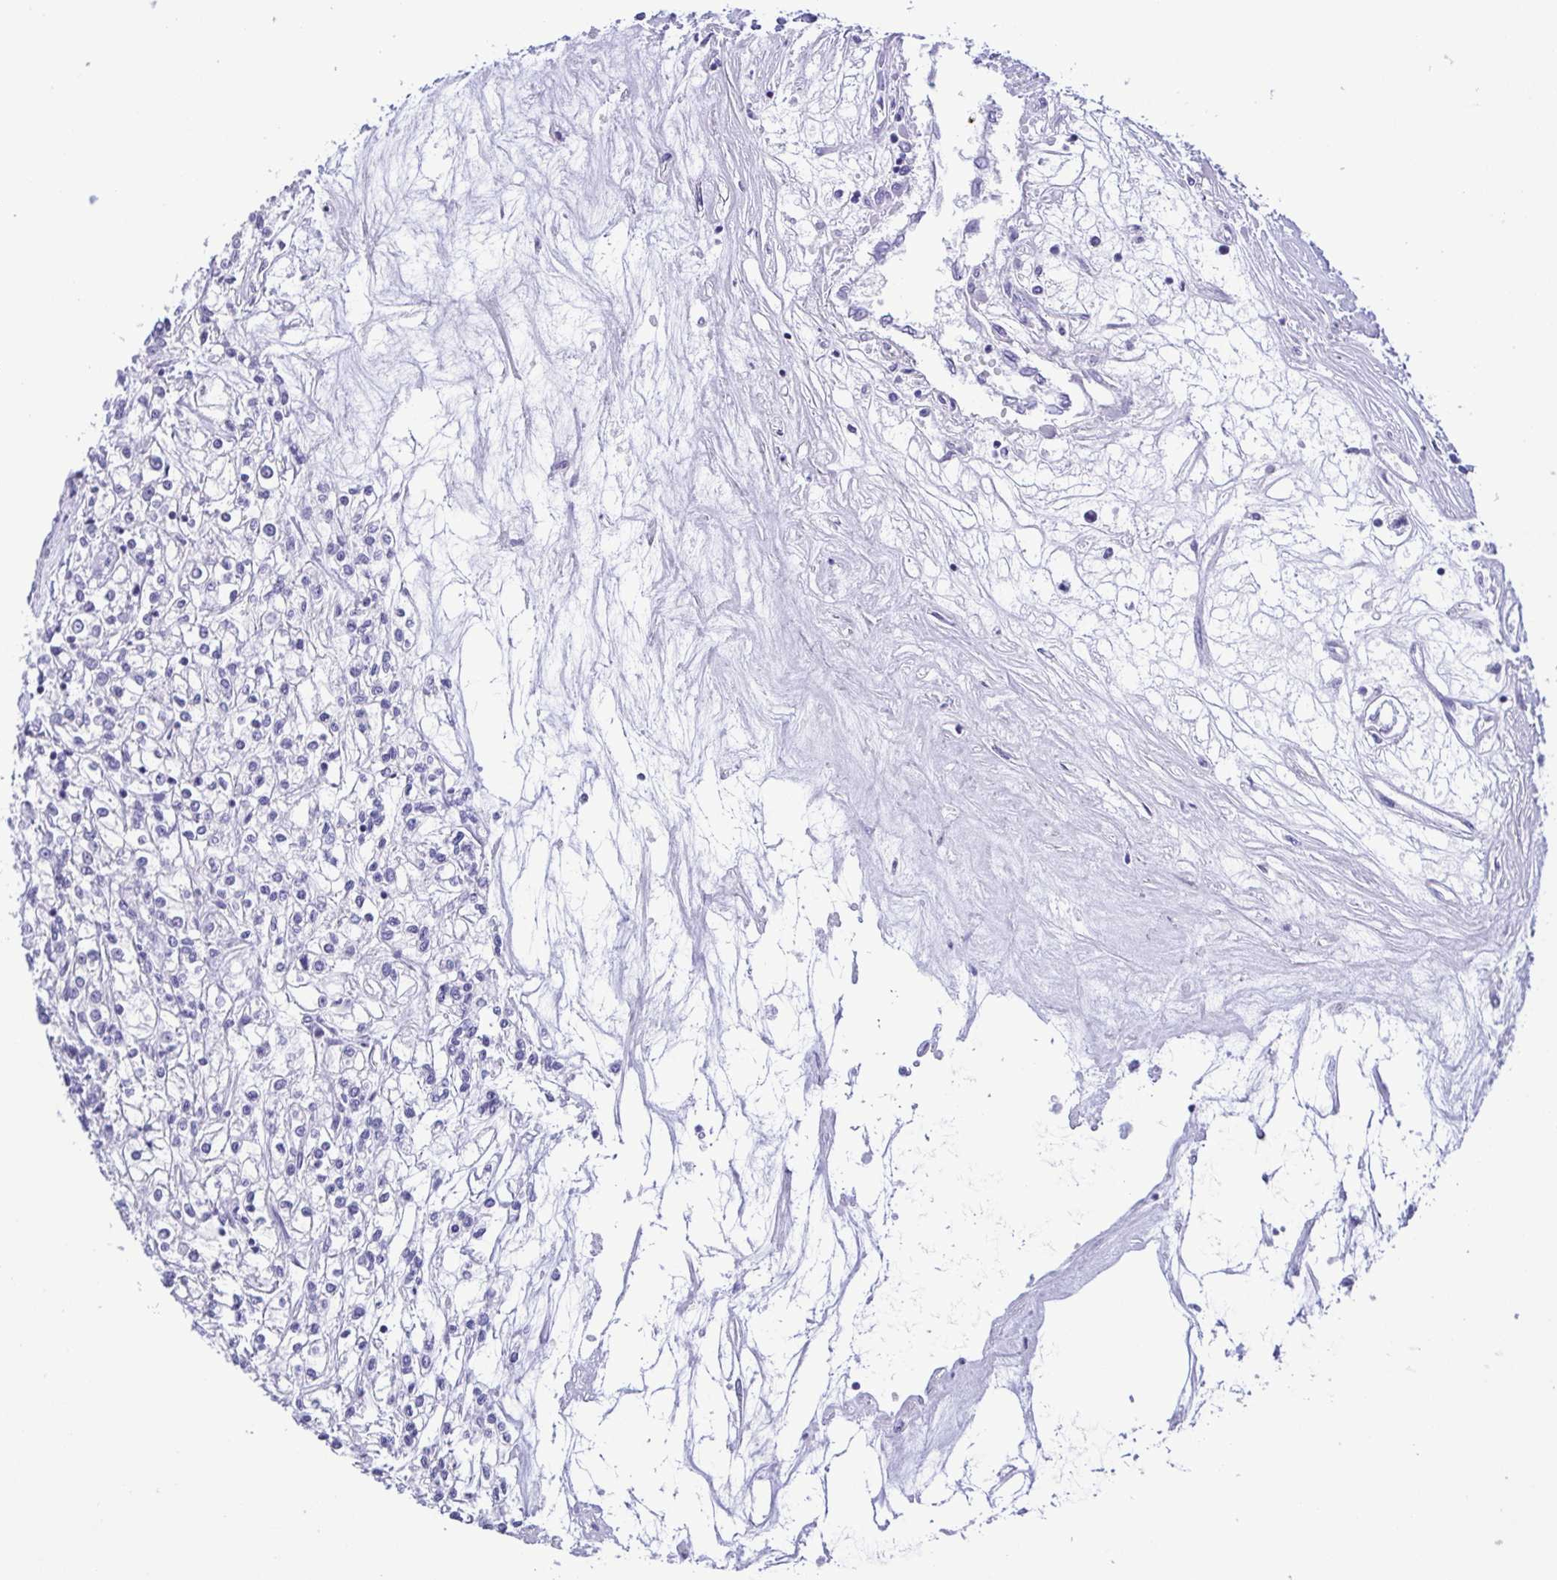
{"staining": {"intensity": "negative", "quantity": "none", "location": "none"}, "tissue": "renal cancer", "cell_type": "Tumor cells", "image_type": "cancer", "snomed": [{"axis": "morphology", "description": "Adenocarcinoma, NOS"}, {"axis": "topography", "description": "Kidney"}], "caption": "The image reveals no staining of tumor cells in renal adenocarcinoma.", "gene": "MYL7", "patient": {"sex": "female", "age": 59}}